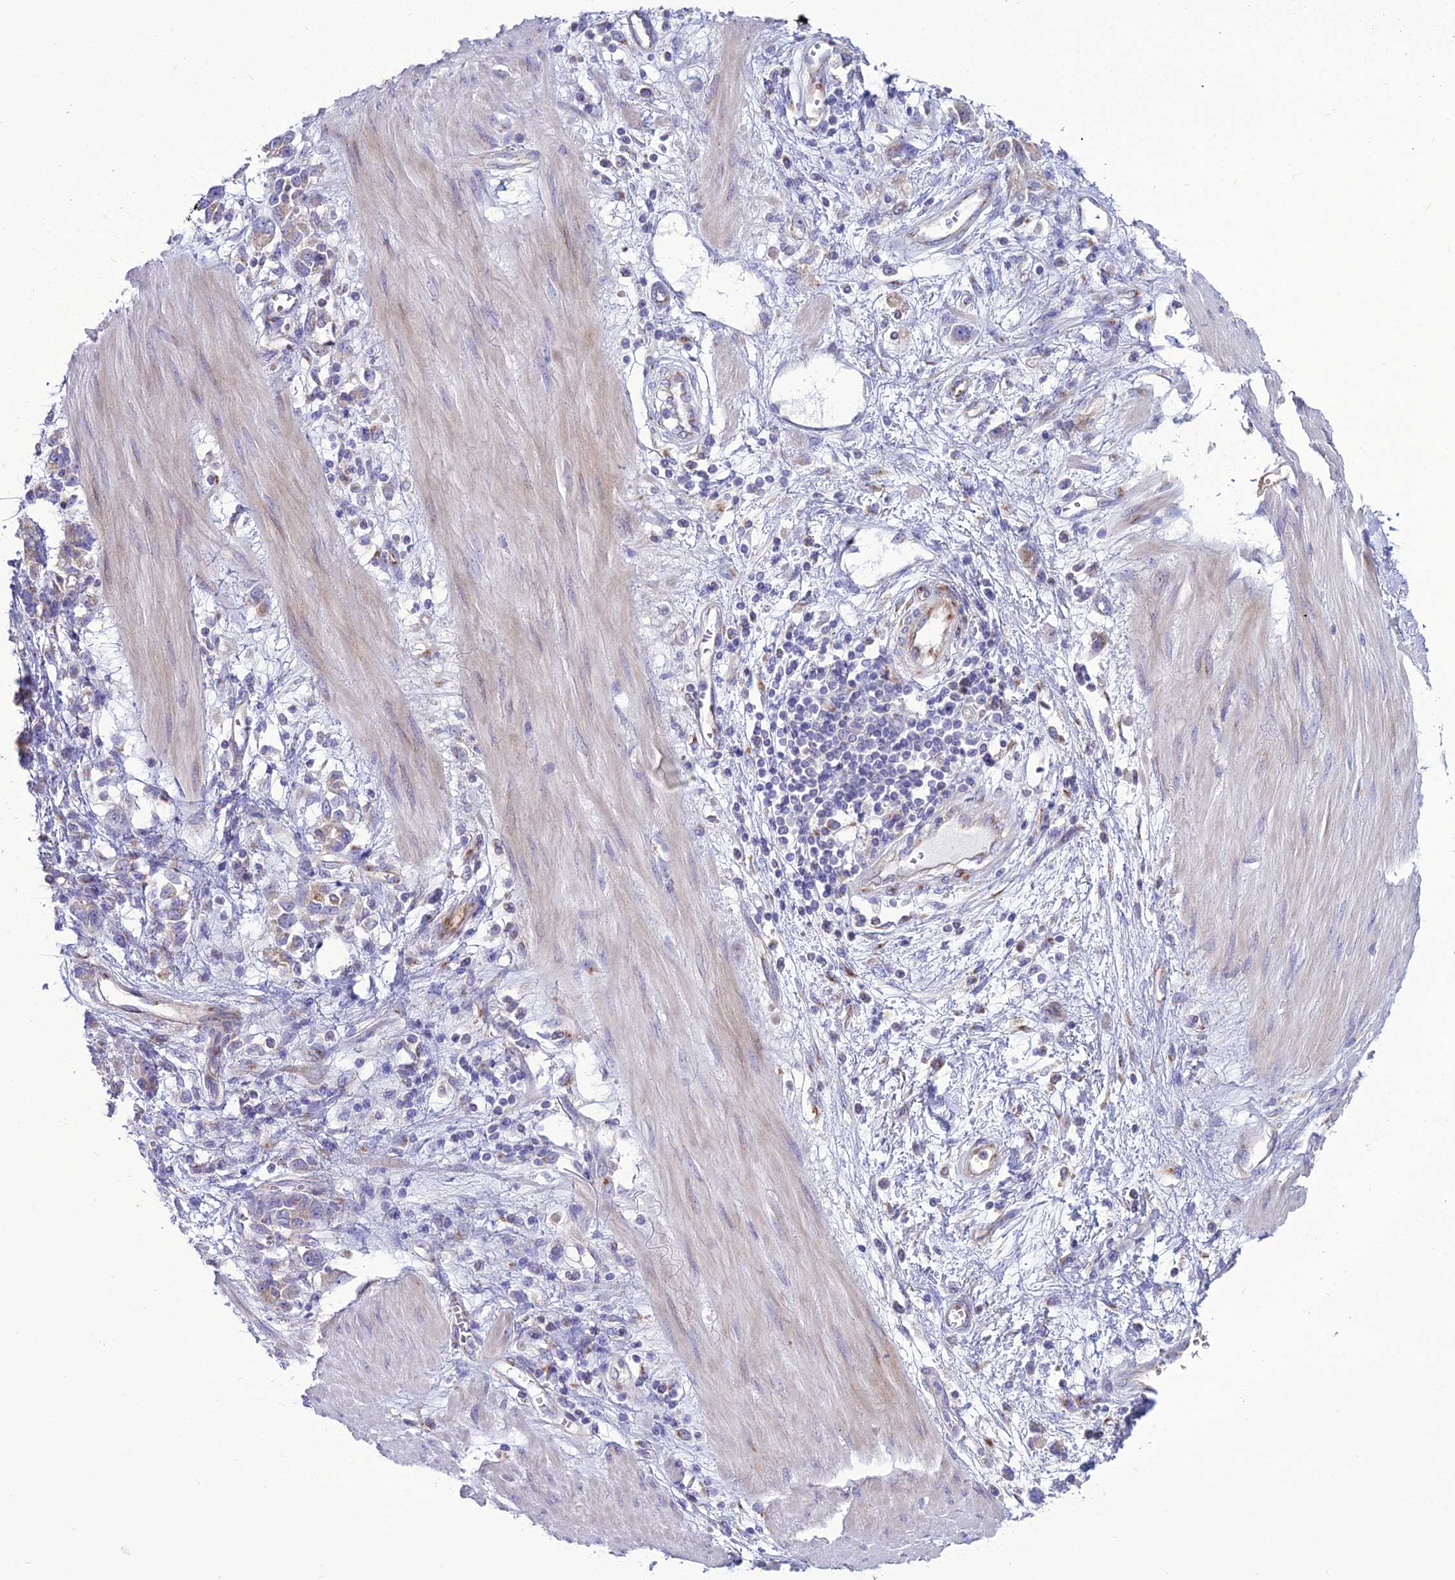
{"staining": {"intensity": "weak", "quantity": "<25%", "location": "cytoplasmic/membranous"}, "tissue": "stomach cancer", "cell_type": "Tumor cells", "image_type": "cancer", "snomed": [{"axis": "morphology", "description": "Adenocarcinoma, NOS"}, {"axis": "topography", "description": "Stomach"}], "caption": "A photomicrograph of stomach adenocarcinoma stained for a protein shows no brown staining in tumor cells.", "gene": "SPRYD7", "patient": {"sex": "female", "age": 76}}